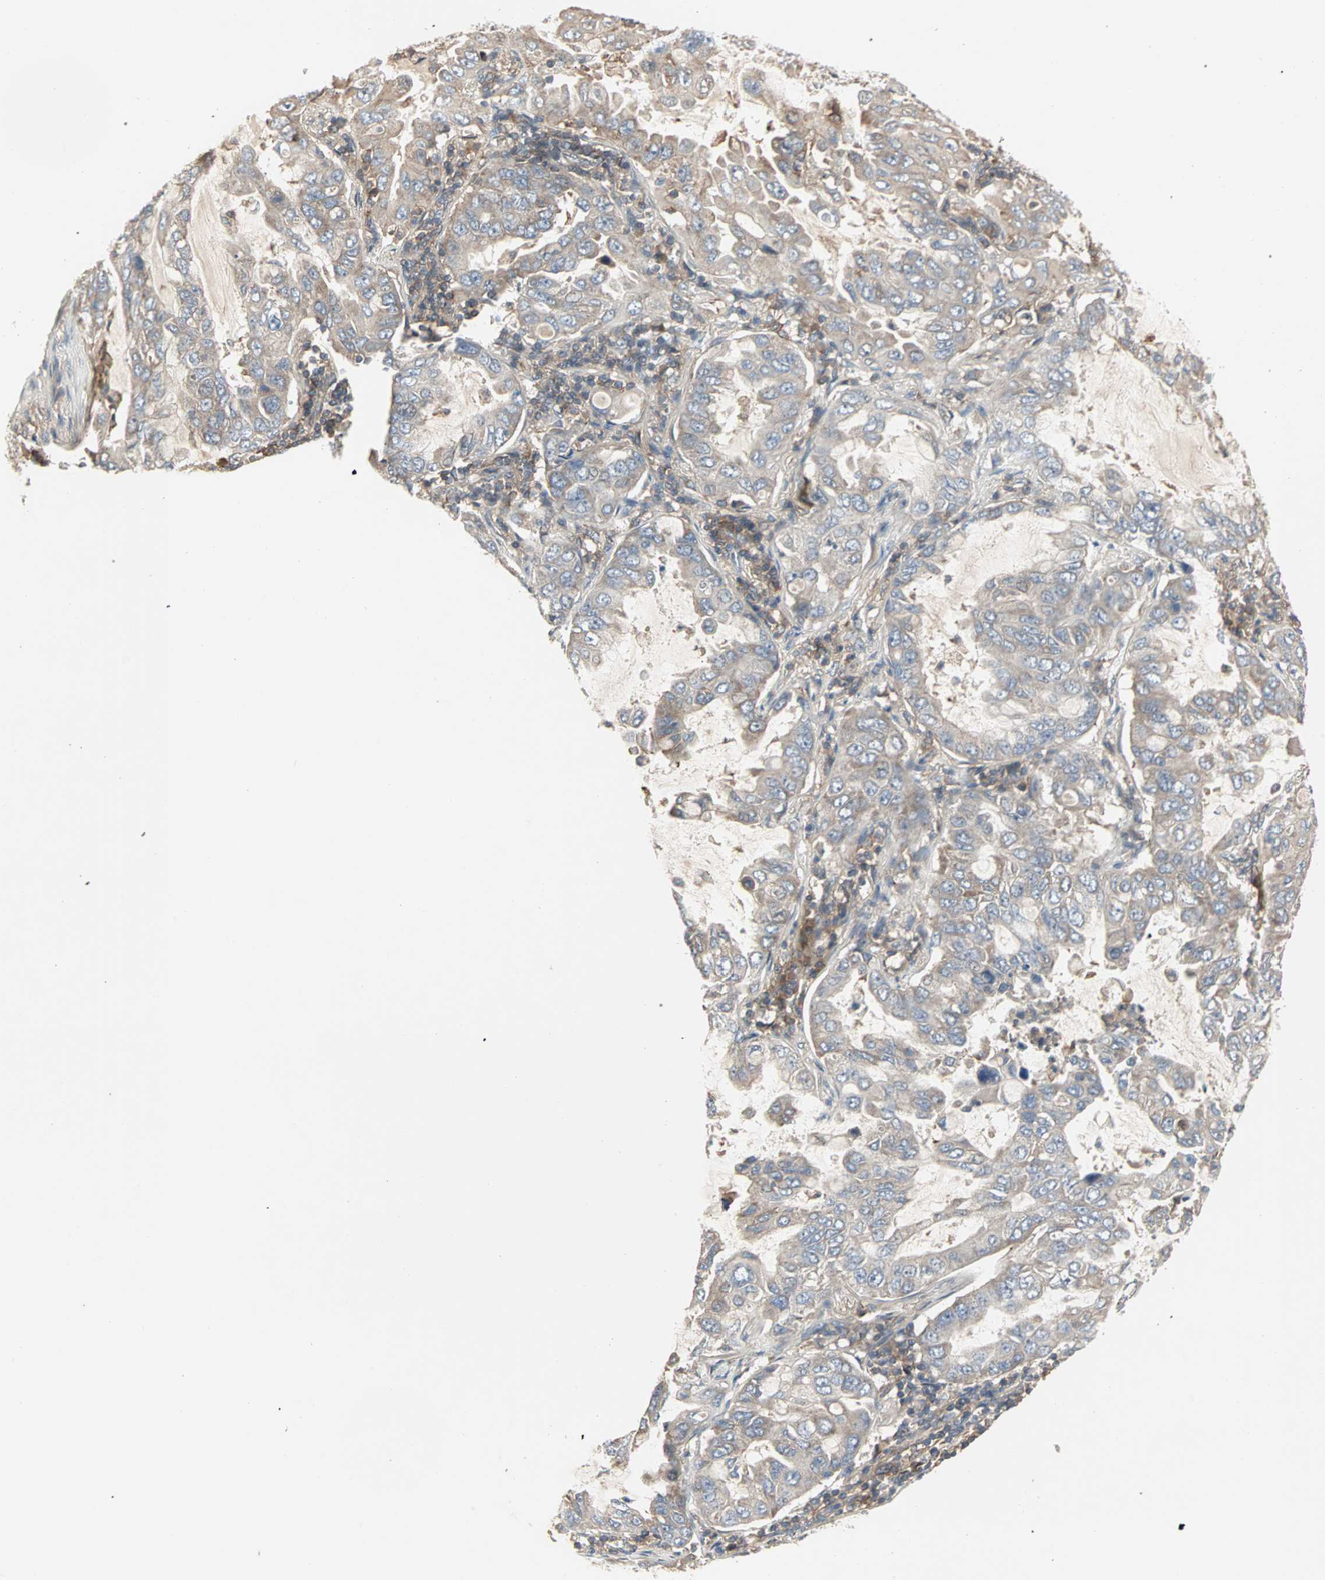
{"staining": {"intensity": "weak", "quantity": "25%-75%", "location": "cytoplasmic/membranous"}, "tissue": "lung cancer", "cell_type": "Tumor cells", "image_type": "cancer", "snomed": [{"axis": "morphology", "description": "Adenocarcinoma, NOS"}, {"axis": "topography", "description": "Lung"}], "caption": "An image of human lung cancer stained for a protein demonstrates weak cytoplasmic/membranous brown staining in tumor cells.", "gene": "GNAI2", "patient": {"sex": "male", "age": 64}}